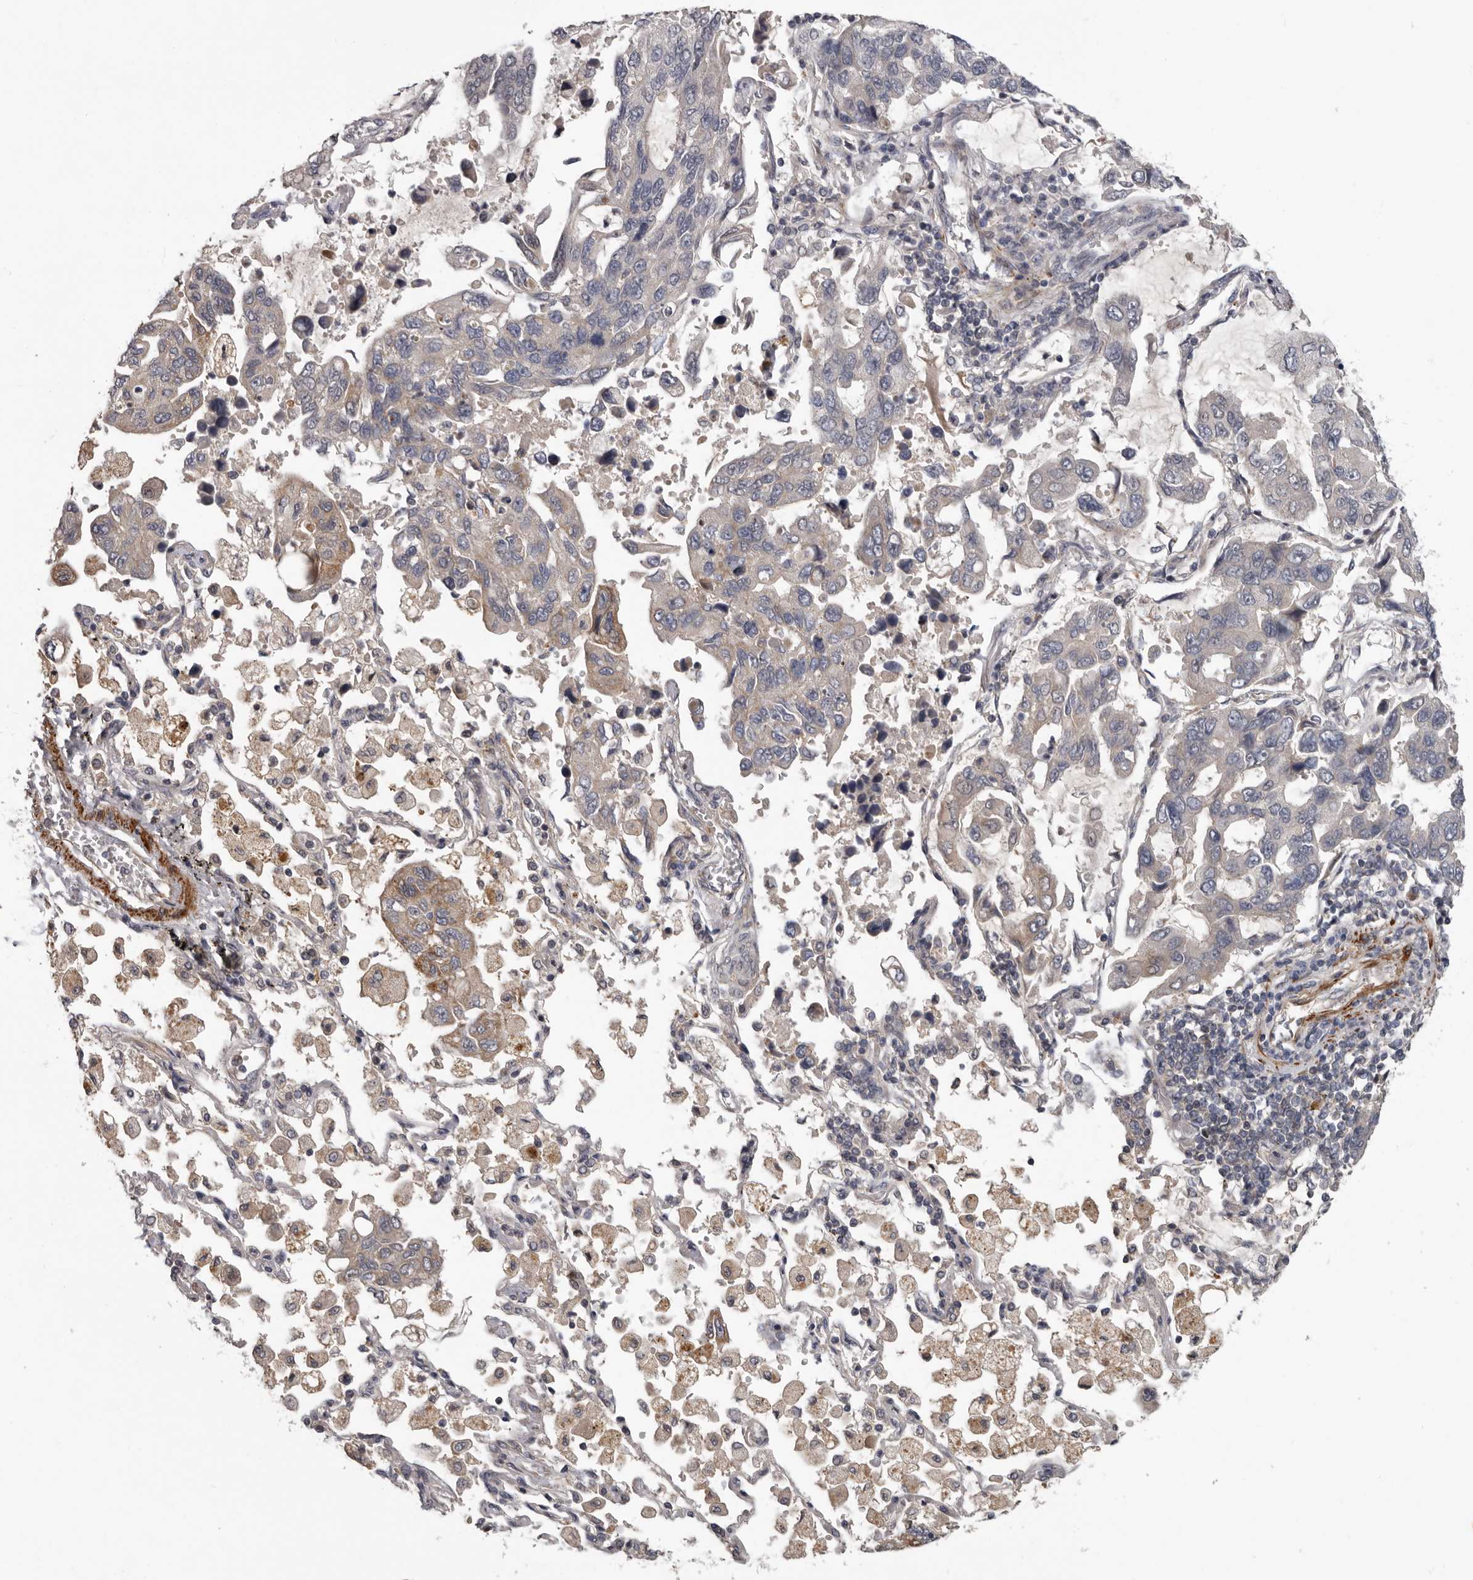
{"staining": {"intensity": "negative", "quantity": "none", "location": "none"}, "tissue": "lung cancer", "cell_type": "Tumor cells", "image_type": "cancer", "snomed": [{"axis": "morphology", "description": "Adenocarcinoma, NOS"}, {"axis": "topography", "description": "Lung"}], "caption": "High power microscopy histopathology image of an immunohistochemistry histopathology image of adenocarcinoma (lung), revealing no significant positivity in tumor cells.", "gene": "FGFR4", "patient": {"sex": "male", "age": 64}}